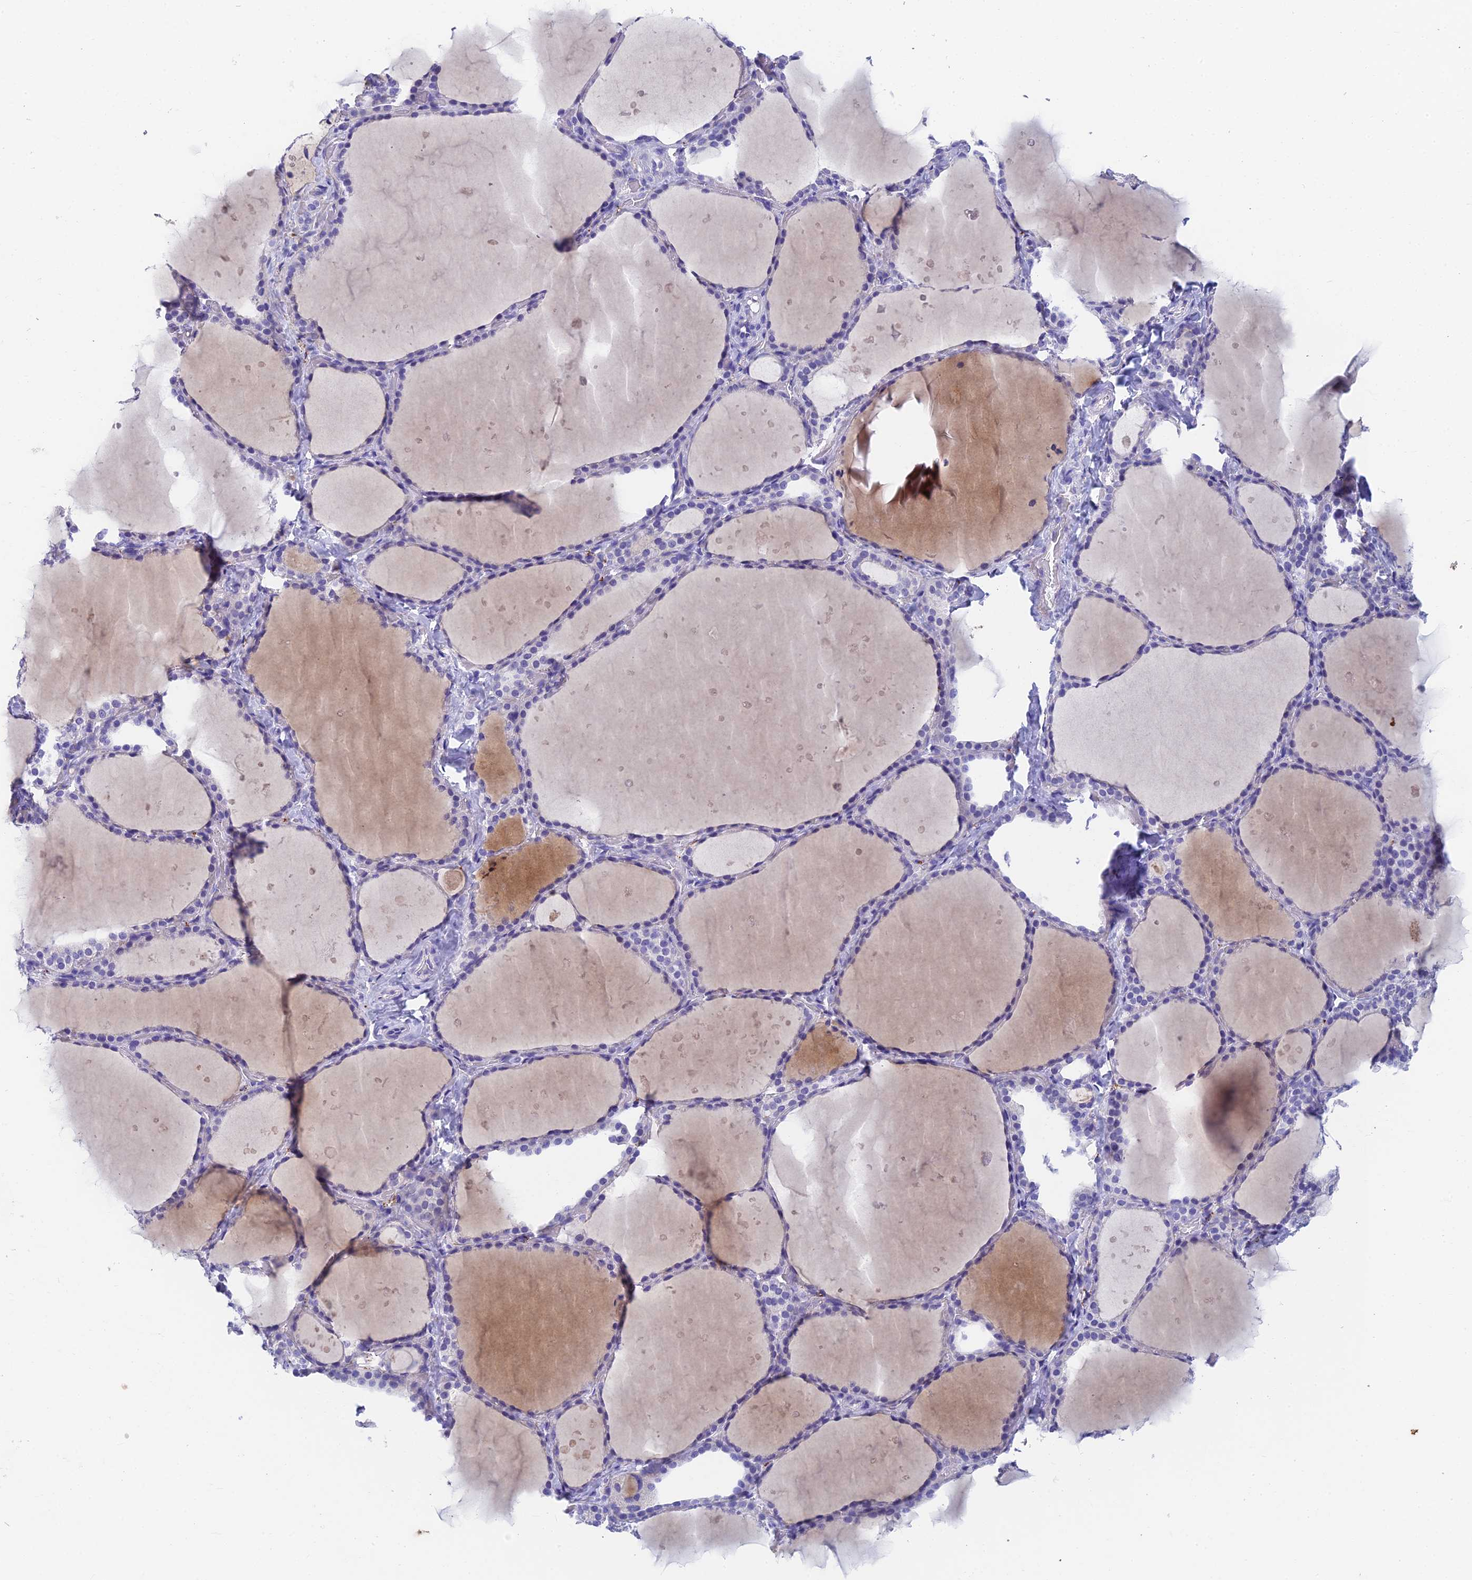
{"staining": {"intensity": "moderate", "quantity": "<25%", "location": "cytoplasmic/membranous"}, "tissue": "thyroid gland", "cell_type": "Glandular cells", "image_type": "normal", "snomed": [{"axis": "morphology", "description": "Normal tissue, NOS"}, {"axis": "topography", "description": "Thyroid gland"}], "caption": "Unremarkable thyroid gland displays moderate cytoplasmic/membranous positivity in approximately <25% of glandular cells The protein is shown in brown color, while the nuclei are stained blue..", "gene": "ADAMTS13", "patient": {"sex": "female", "age": 44}}